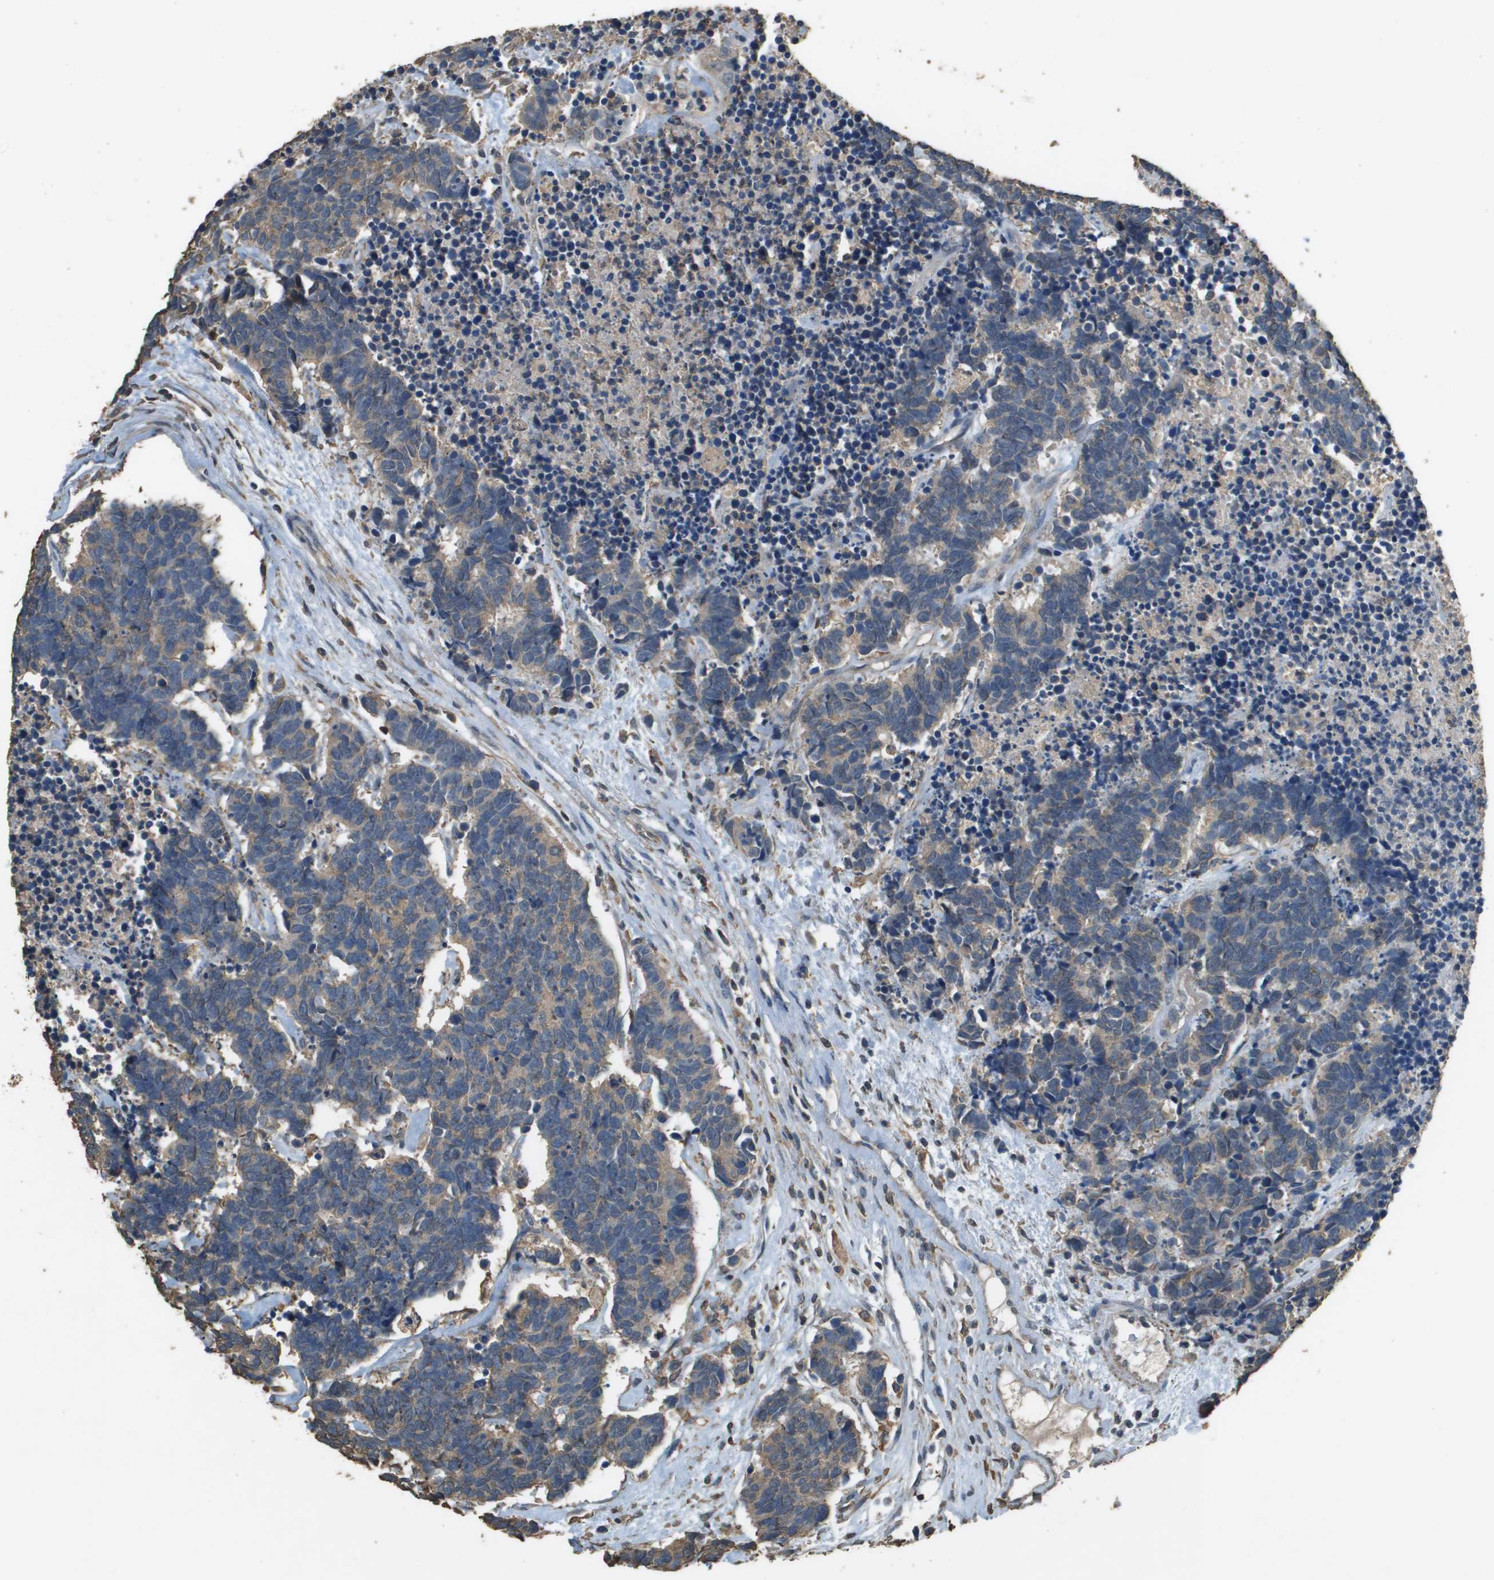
{"staining": {"intensity": "weak", "quantity": "<25%", "location": "cytoplasmic/membranous"}, "tissue": "carcinoid", "cell_type": "Tumor cells", "image_type": "cancer", "snomed": [{"axis": "morphology", "description": "Carcinoma, NOS"}, {"axis": "morphology", "description": "Carcinoid, malignant, NOS"}, {"axis": "topography", "description": "Urinary bladder"}], "caption": "High magnification brightfield microscopy of carcinoid stained with DAB (3,3'-diaminobenzidine) (brown) and counterstained with hematoxylin (blue): tumor cells show no significant positivity. Nuclei are stained in blue.", "gene": "MS4A7", "patient": {"sex": "male", "age": 57}}